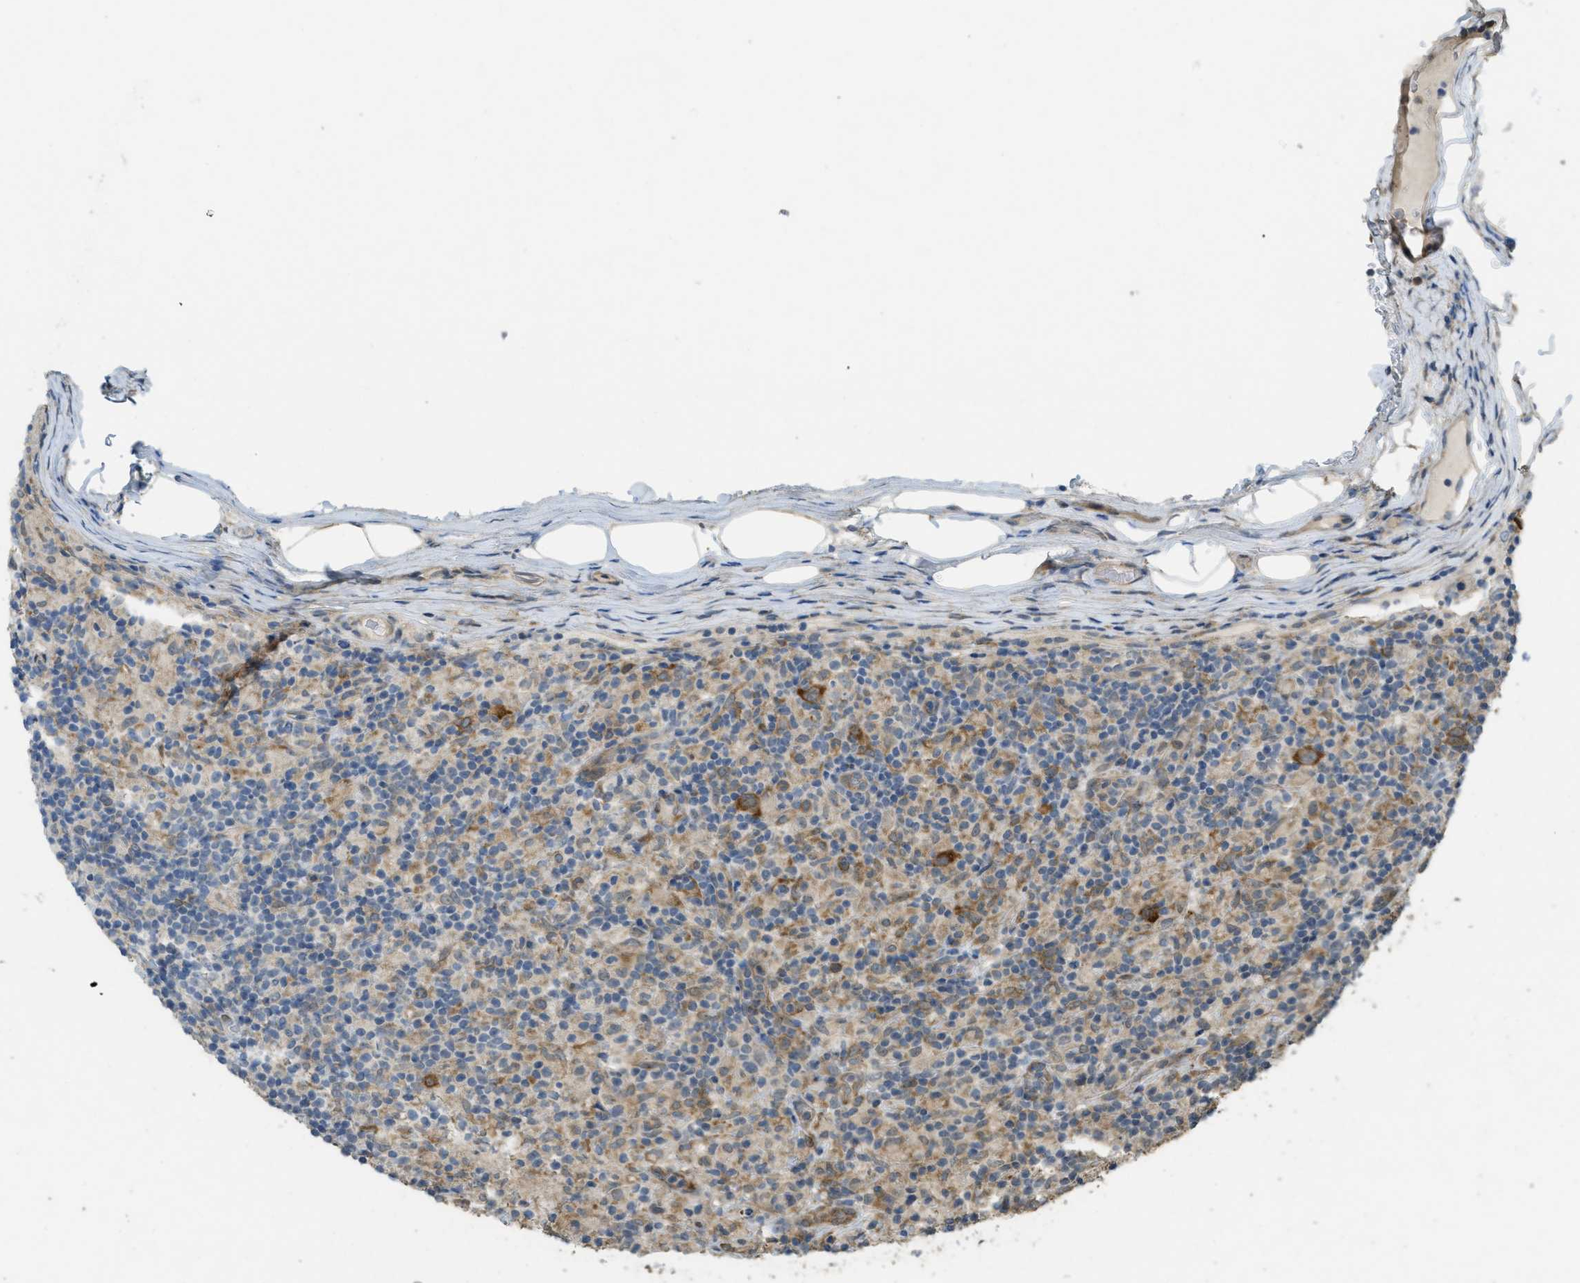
{"staining": {"intensity": "moderate", "quantity": "25%-75%", "location": "cytoplasmic/membranous"}, "tissue": "lymphoma", "cell_type": "Tumor cells", "image_type": "cancer", "snomed": [{"axis": "morphology", "description": "Hodgkin's disease, NOS"}, {"axis": "topography", "description": "Lymph node"}], "caption": "Protein staining of Hodgkin's disease tissue reveals moderate cytoplasmic/membranous positivity in approximately 25%-75% of tumor cells. (Stains: DAB in brown, nuclei in blue, Microscopy: brightfield microscopy at high magnification).", "gene": "IGF2BP2", "patient": {"sex": "male", "age": 70}}